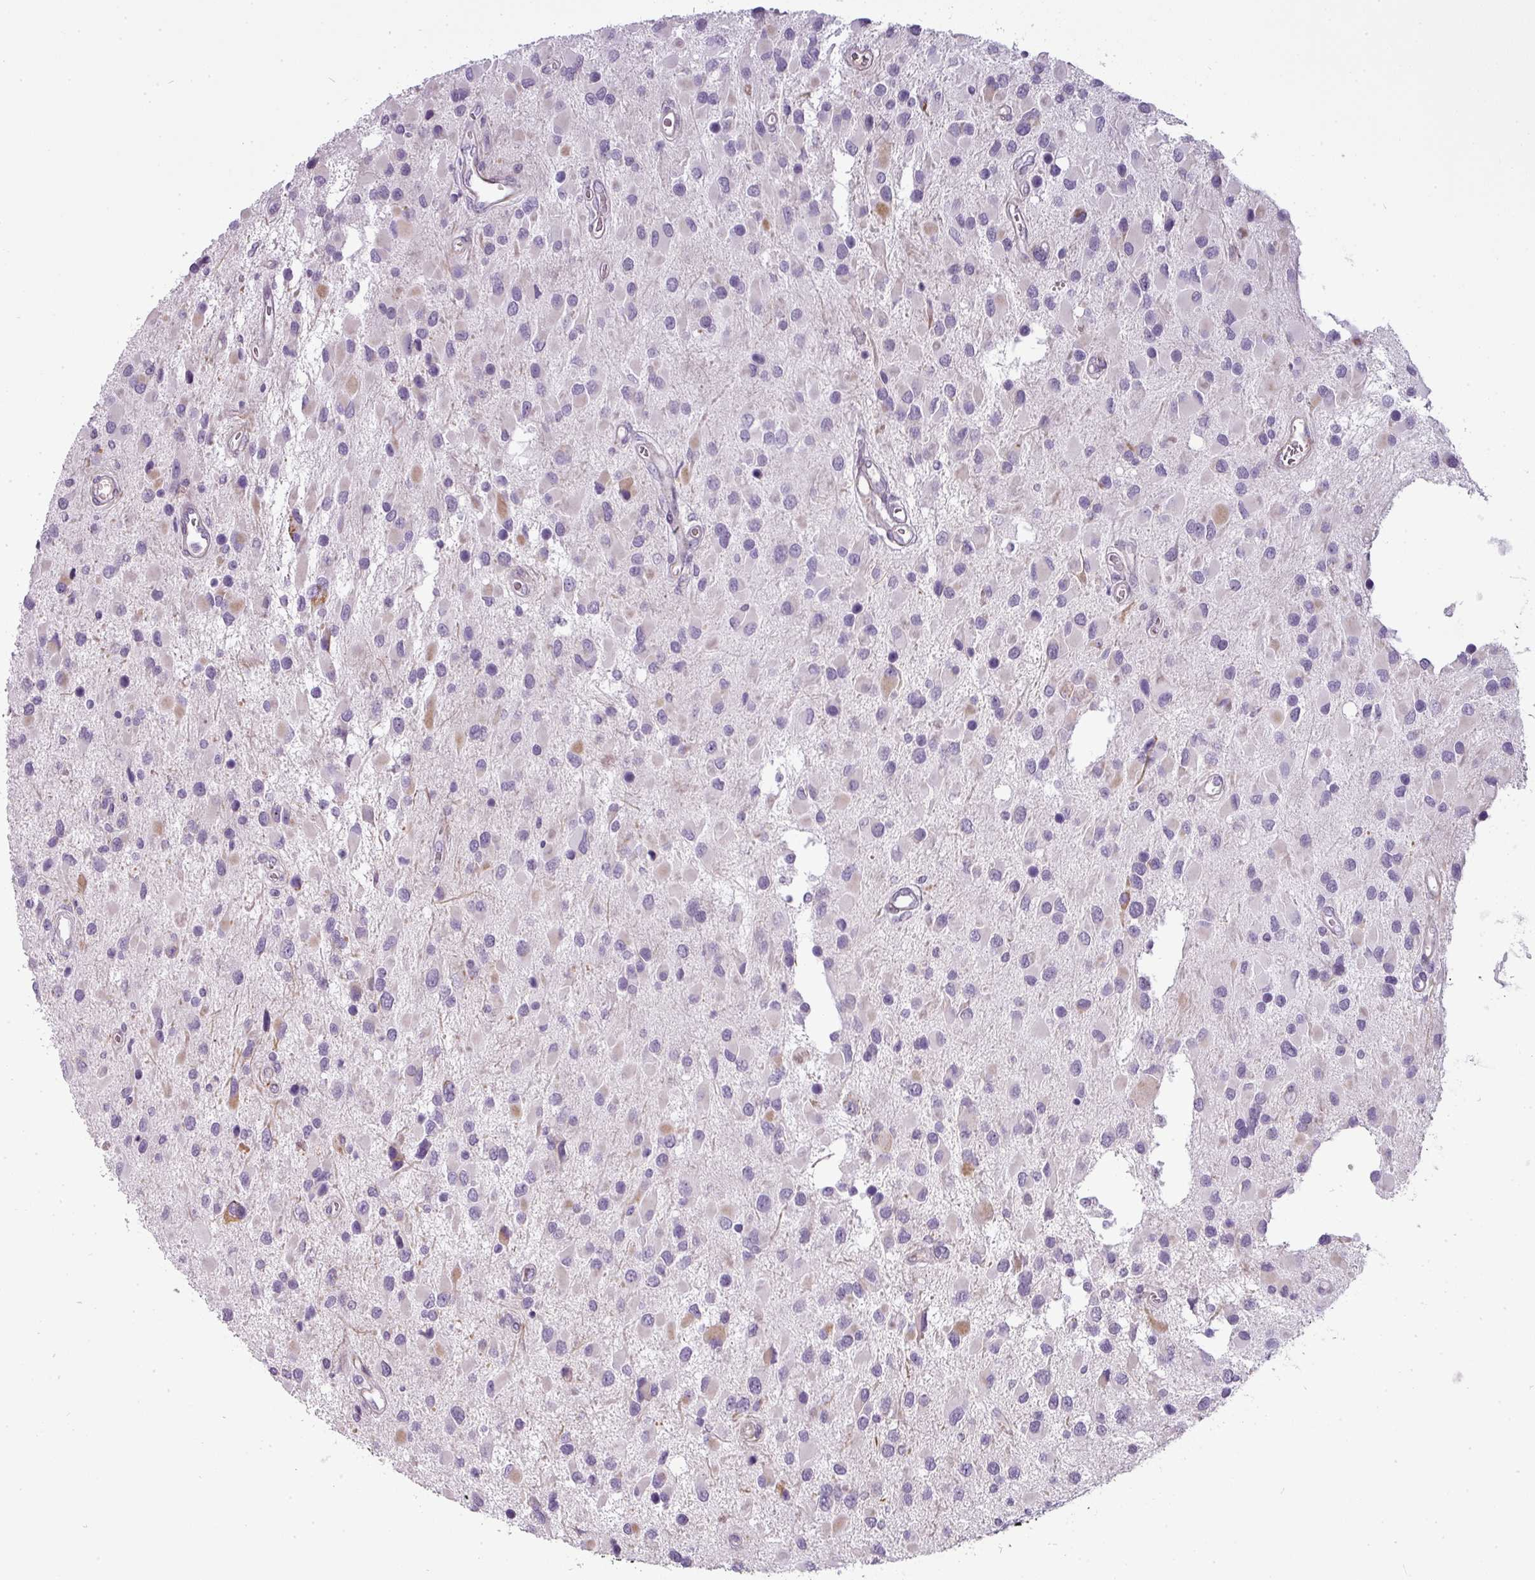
{"staining": {"intensity": "negative", "quantity": "none", "location": "none"}, "tissue": "glioma", "cell_type": "Tumor cells", "image_type": "cancer", "snomed": [{"axis": "morphology", "description": "Glioma, malignant, High grade"}, {"axis": "topography", "description": "Brain"}], "caption": "Immunohistochemistry (IHC) image of human glioma stained for a protein (brown), which demonstrates no staining in tumor cells. (DAB (3,3'-diaminobenzidine) immunohistochemistry with hematoxylin counter stain).", "gene": "CHRDL1", "patient": {"sex": "male", "age": 53}}